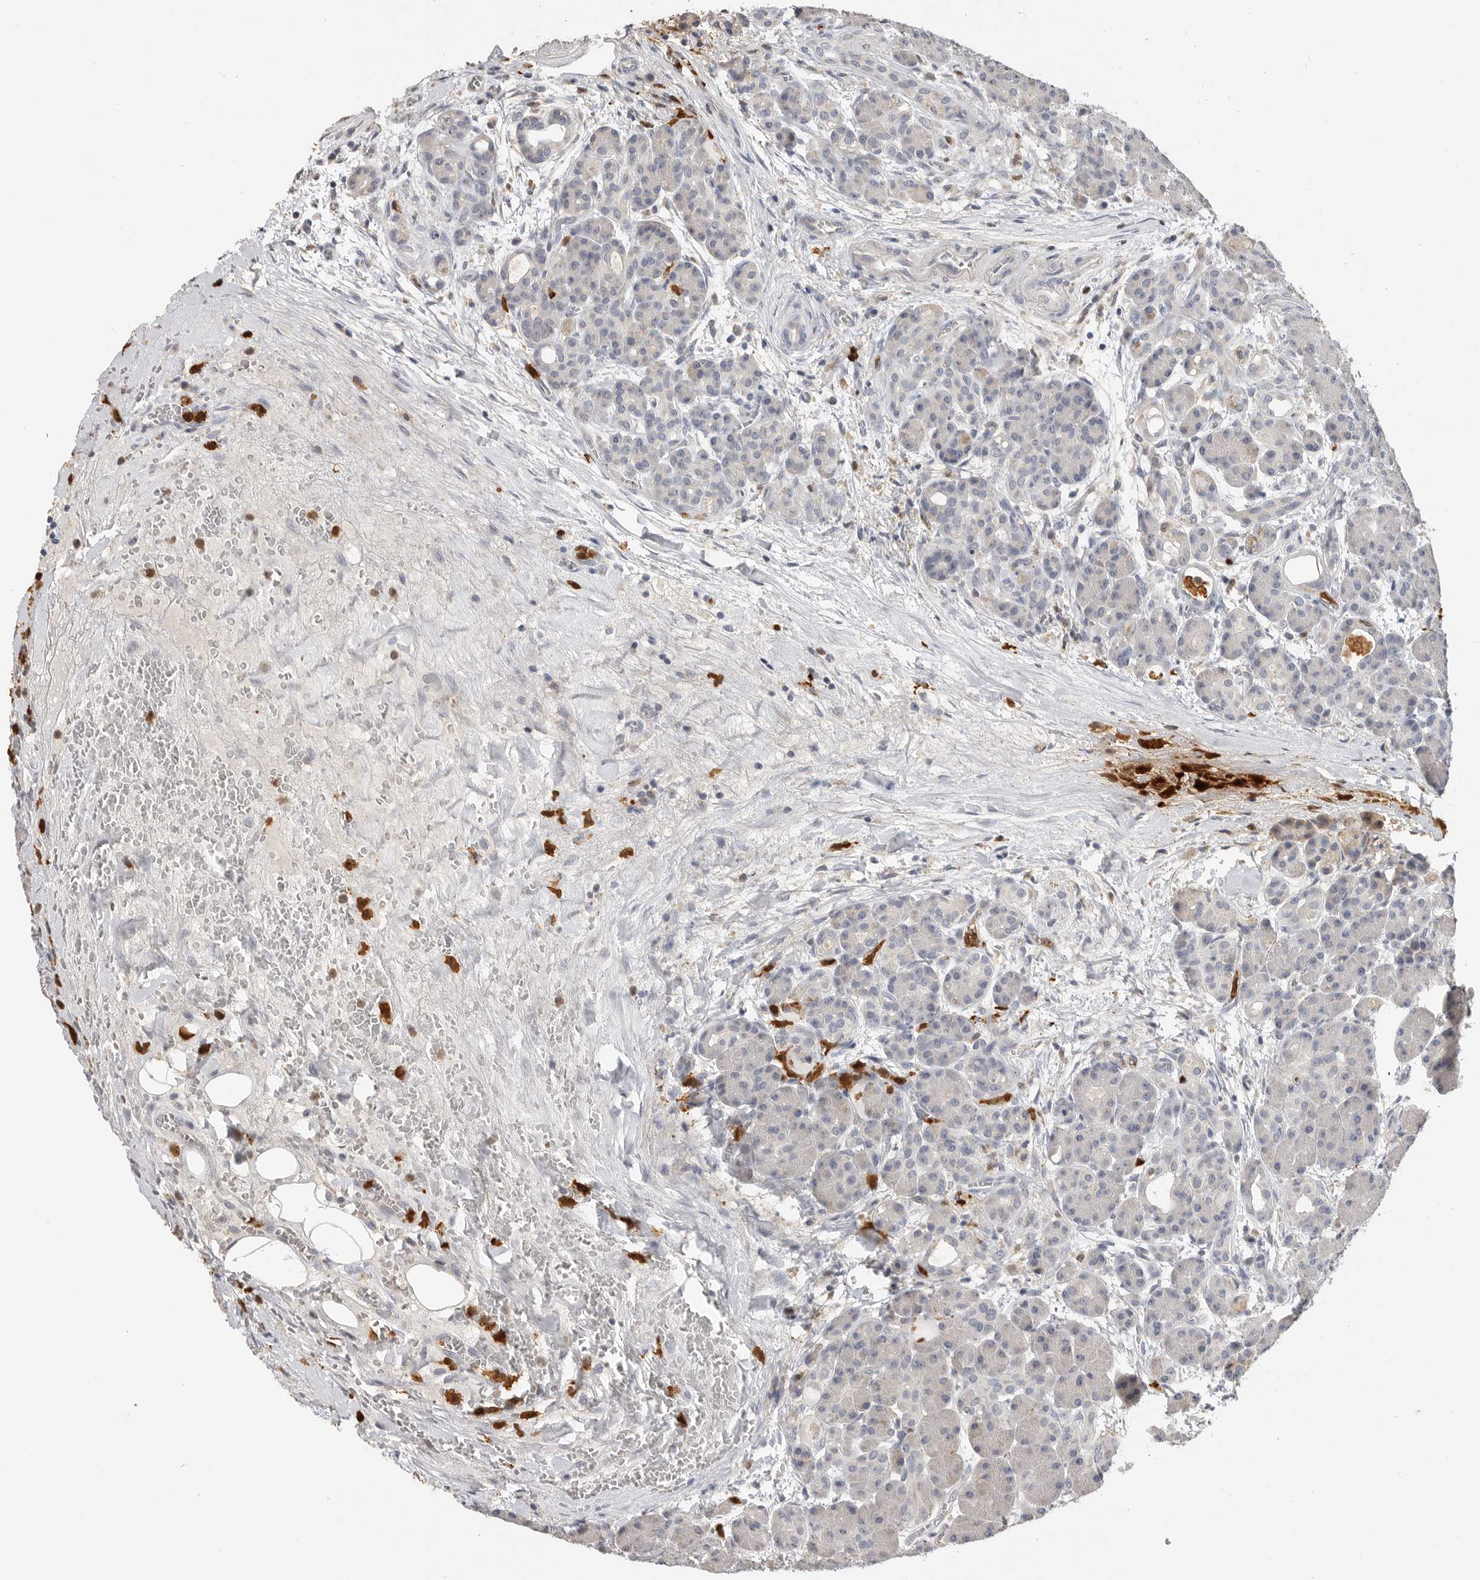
{"staining": {"intensity": "negative", "quantity": "none", "location": "none"}, "tissue": "pancreas", "cell_type": "Exocrine glandular cells", "image_type": "normal", "snomed": [{"axis": "morphology", "description": "Normal tissue, NOS"}, {"axis": "topography", "description": "Pancreas"}], "caption": "The immunohistochemistry micrograph has no significant staining in exocrine glandular cells of pancreas.", "gene": "LTBR", "patient": {"sex": "male", "age": 63}}